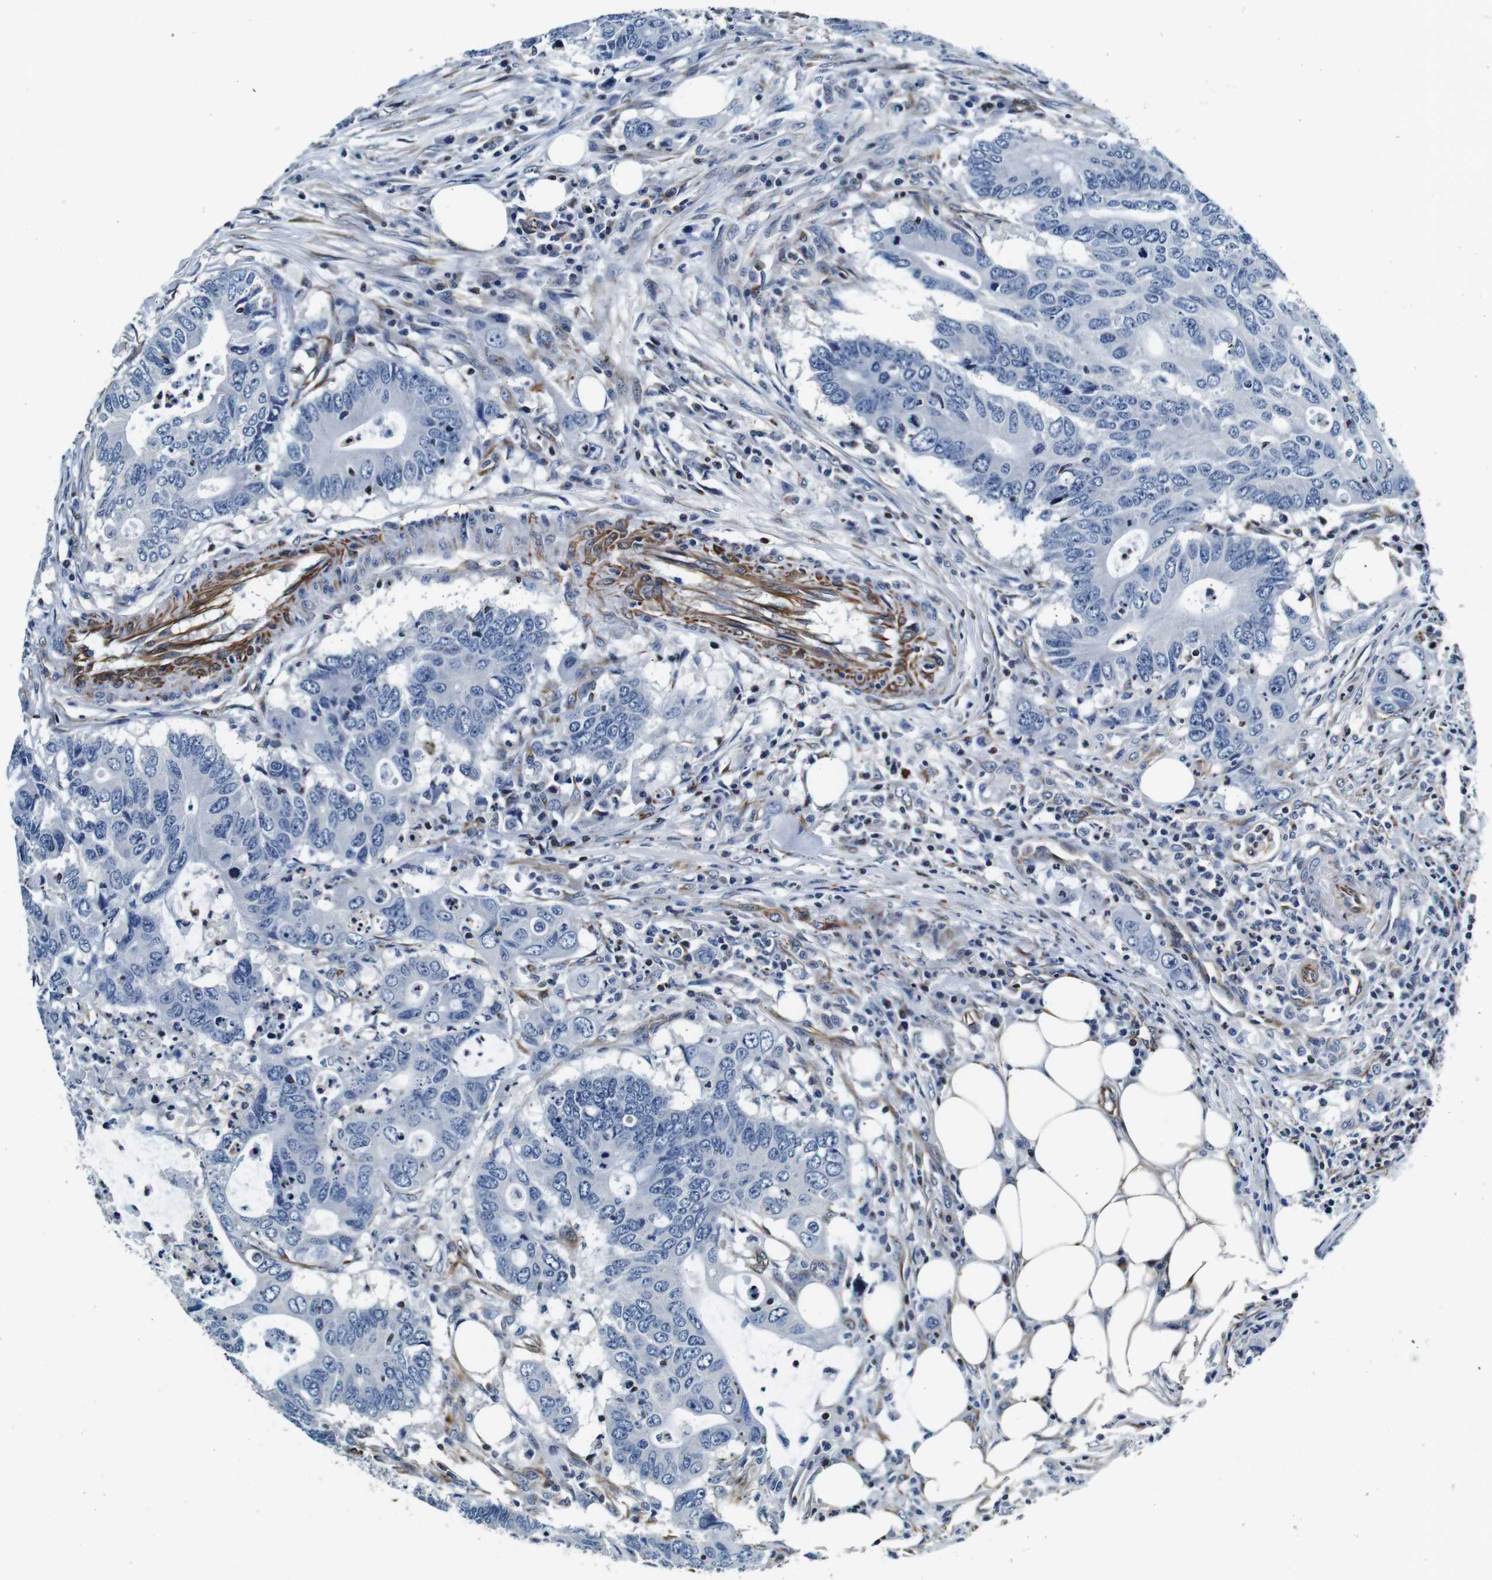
{"staining": {"intensity": "negative", "quantity": "none", "location": "none"}, "tissue": "colorectal cancer", "cell_type": "Tumor cells", "image_type": "cancer", "snomed": [{"axis": "morphology", "description": "Adenocarcinoma, NOS"}, {"axis": "topography", "description": "Colon"}], "caption": "Immunohistochemical staining of adenocarcinoma (colorectal) demonstrates no significant staining in tumor cells.", "gene": "GJE1", "patient": {"sex": "male", "age": 71}}